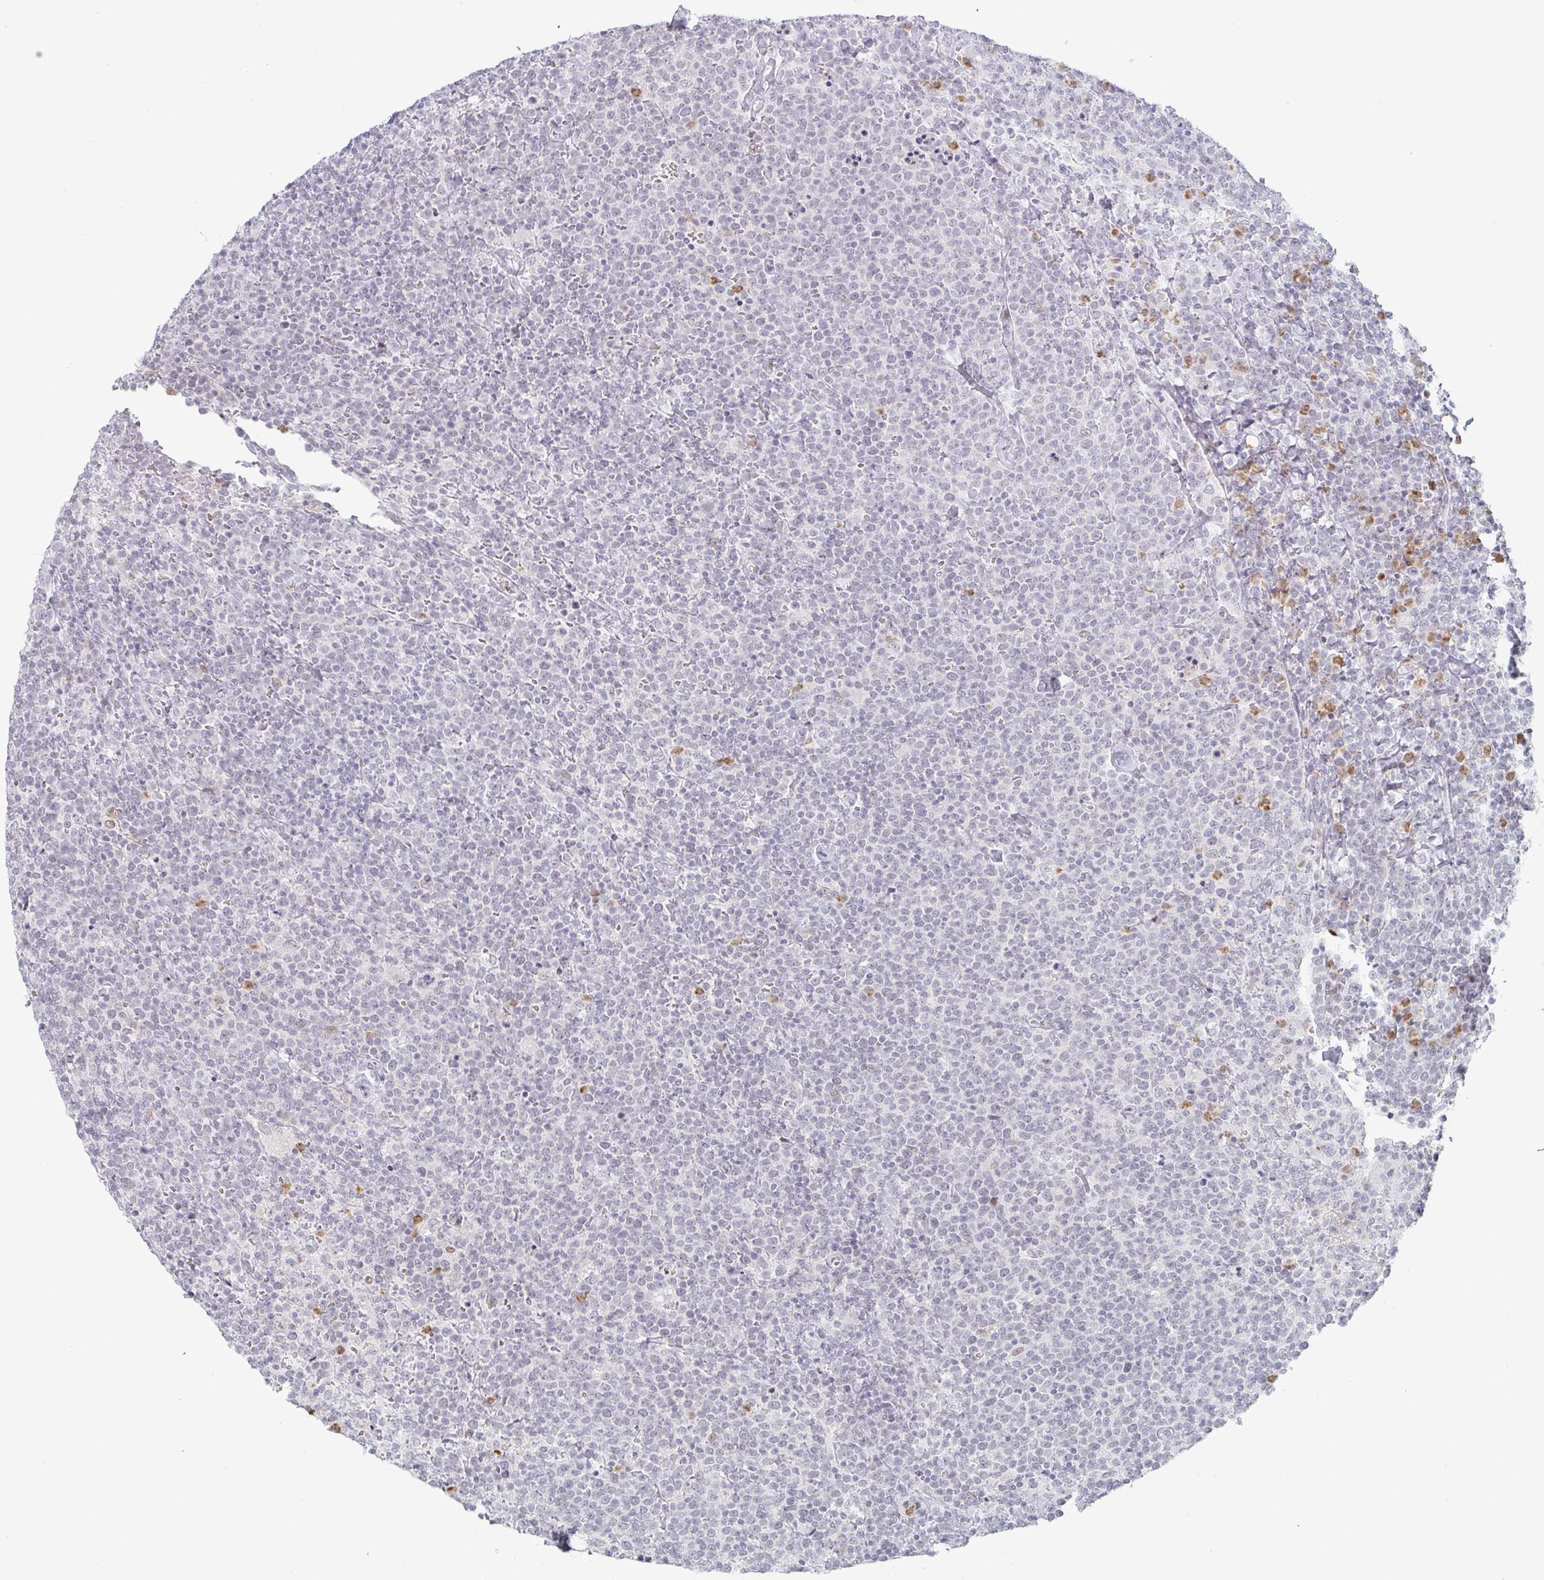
{"staining": {"intensity": "negative", "quantity": "none", "location": "none"}, "tissue": "lymphoma", "cell_type": "Tumor cells", "image_type": "cancer", "snomed": [{"axis": "morphology", "description": "Malignant lymphoma, non-Hodgkin's type, High grade"}, {"axis": "topography", "description": "Lymph node"}], "caption": "A micrograph of human high-grade malignant lymphoma, non-Hodgkin's type is negative for staining in tumor cells.", "gene": "LIN54", "patient": {"sex": "male", "age": 61}}